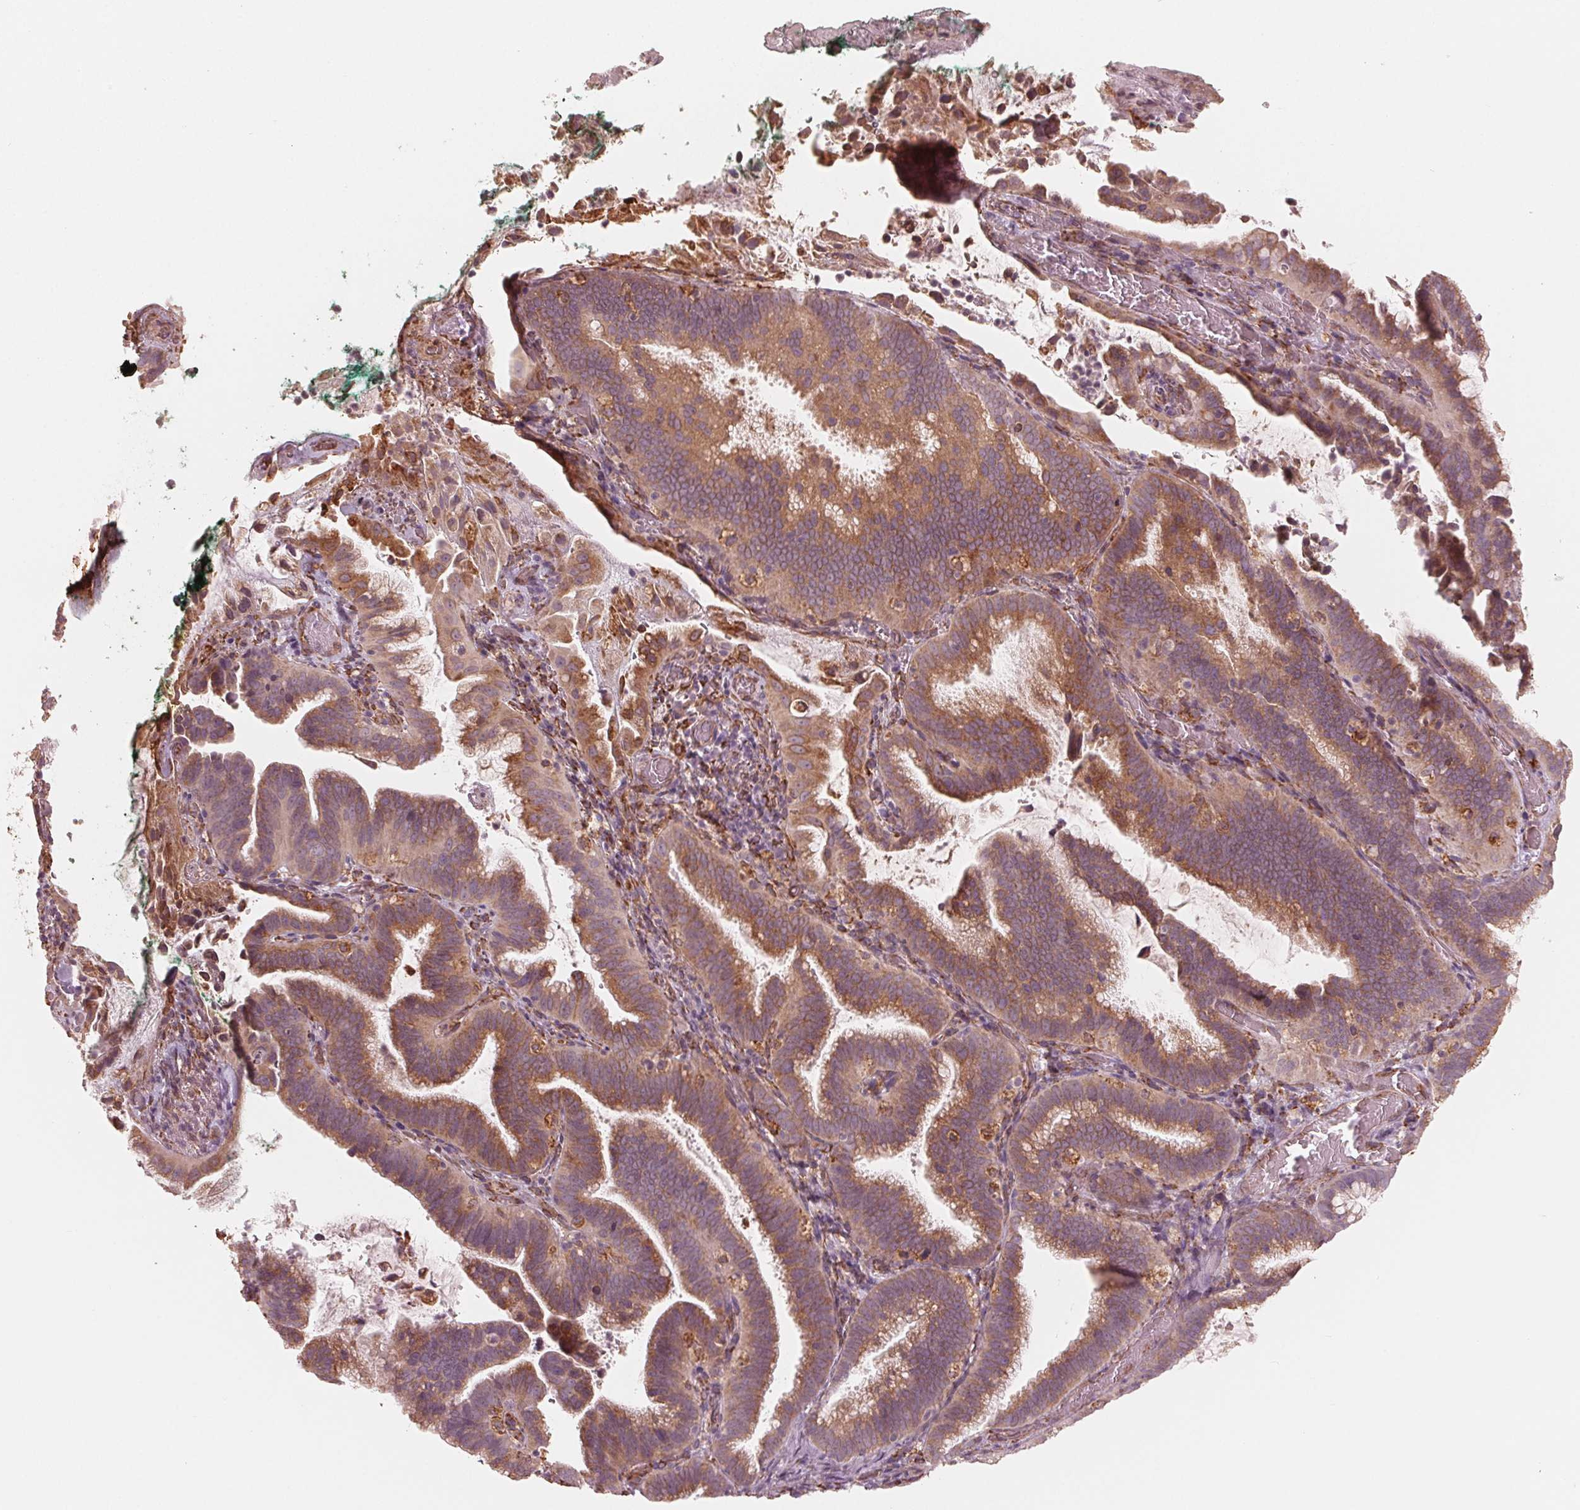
{"staining": {"intensity": "moderate", "quantity": ">75%", "location": "cytoplasmic/membranous"}, "tissue": "cervical cancer", "cell_type": "Tumor cells", "image_type": "cancer", "snomed": [{"axis": "morphology", "description": "Adenocarcinoma, NOS"}, {"axis": "topography", "description": "Cervix"}], "caption": "Cervical adenocarcinoma was stained to show a protein in brown. There is medium levels of moderate cytoplasmic/membranous positivity in about >75% of tumor cells. (DAB = brown stain, brightfield microscopy at high magnification).", "gene": "IKBIP", "patient": {"sex": "female", "age": 61}}